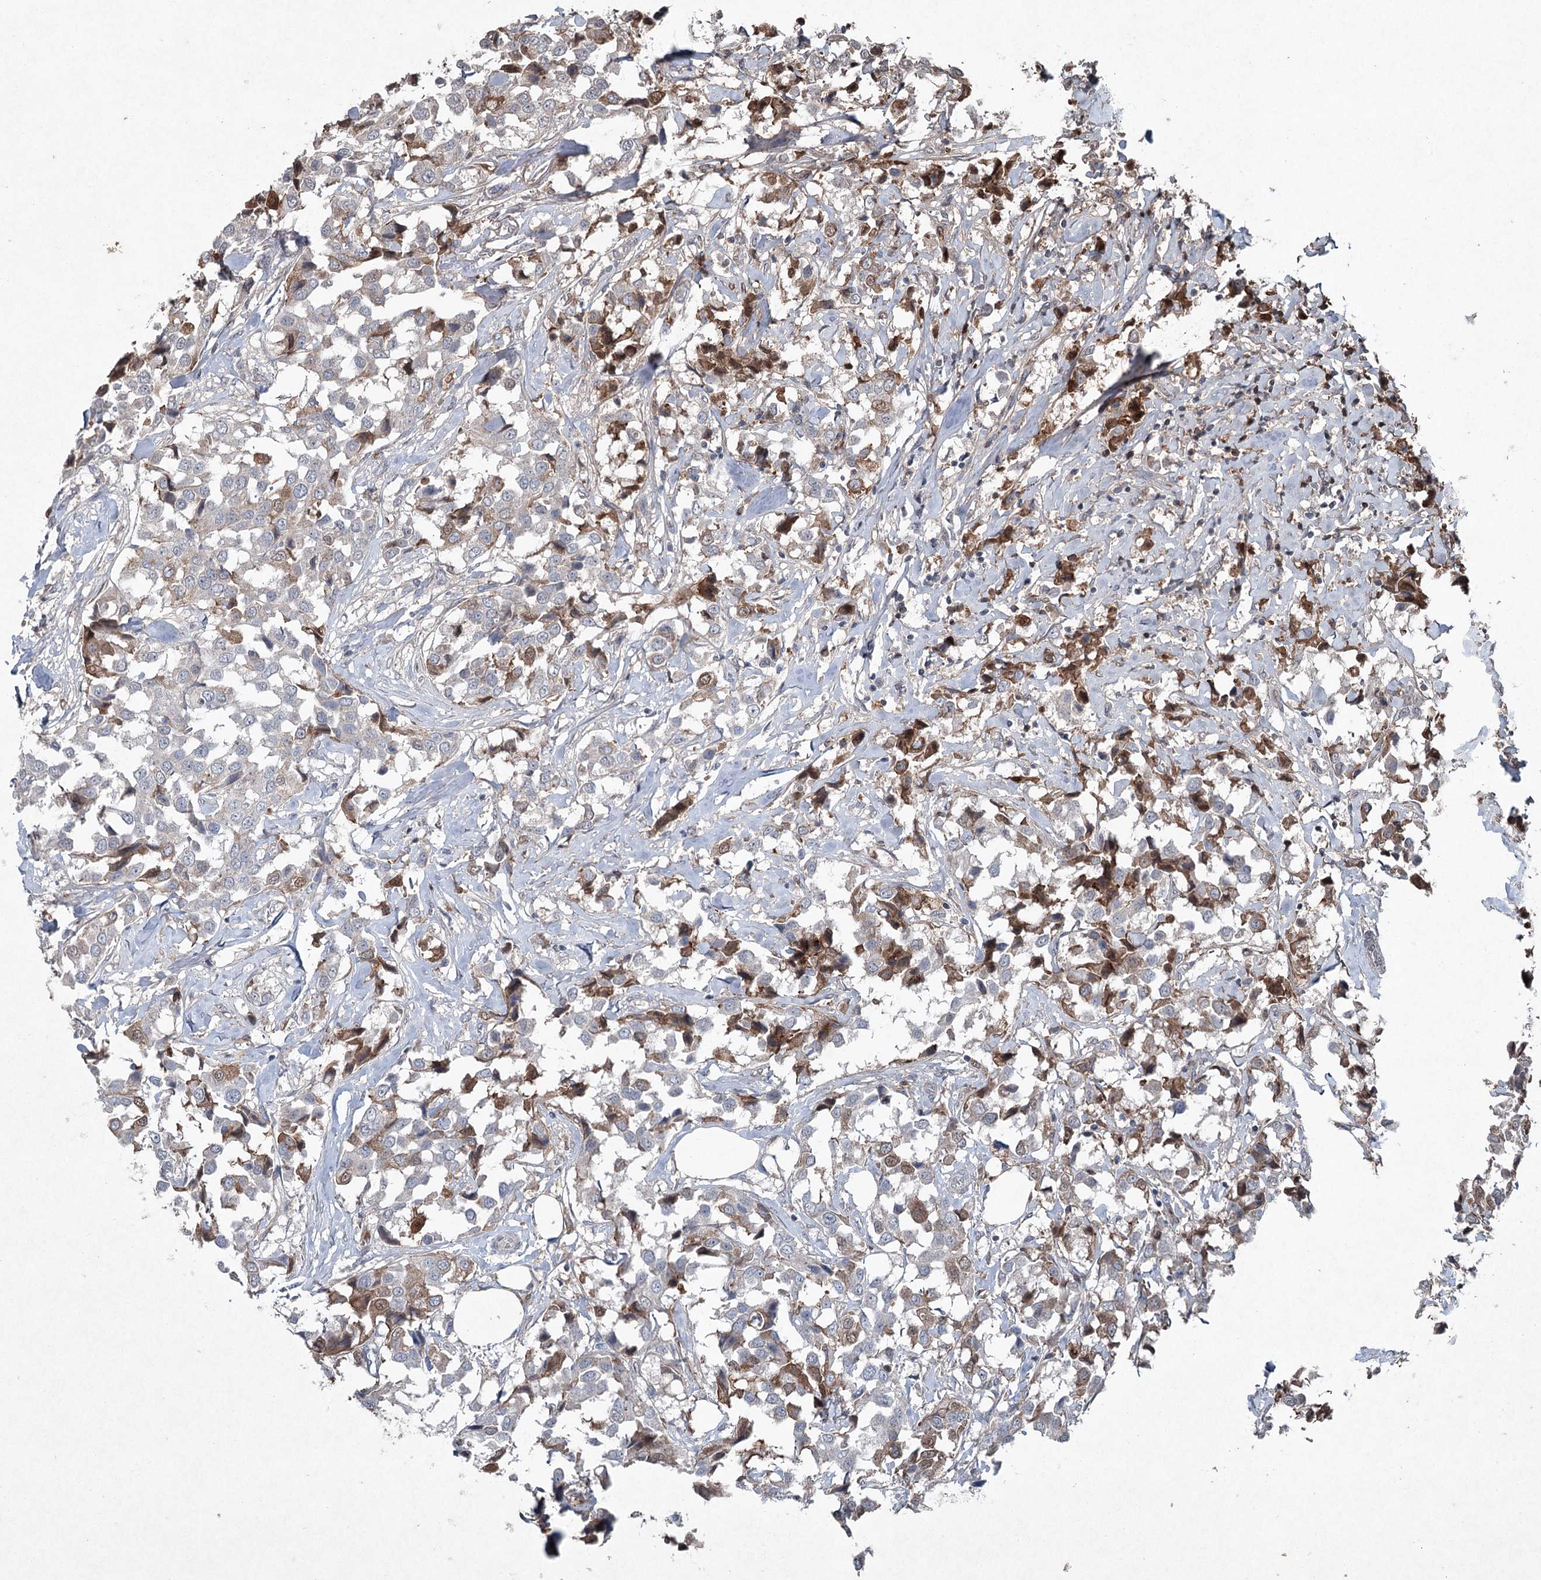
{"staining": {"intensity": "moderate", "quantity": "<25%", "location": "cytoplasmic/membranous"}, "tissue": "breast cancer", "cell_type": "Tumor cells", "image_type": "cancer", "snomed": [{"axis": "morphology", "description": "Duct carcinoma"}, {"axis": "topography", "description": "Breast"}], "caption": "A brown stain labels moderate cytoplasmic/membranous staining of a protein in intraductal carcinoma (breast) tumor cells.", "gene": "PGLYRP2", "patient": {"sex": "female", "age": 80}}